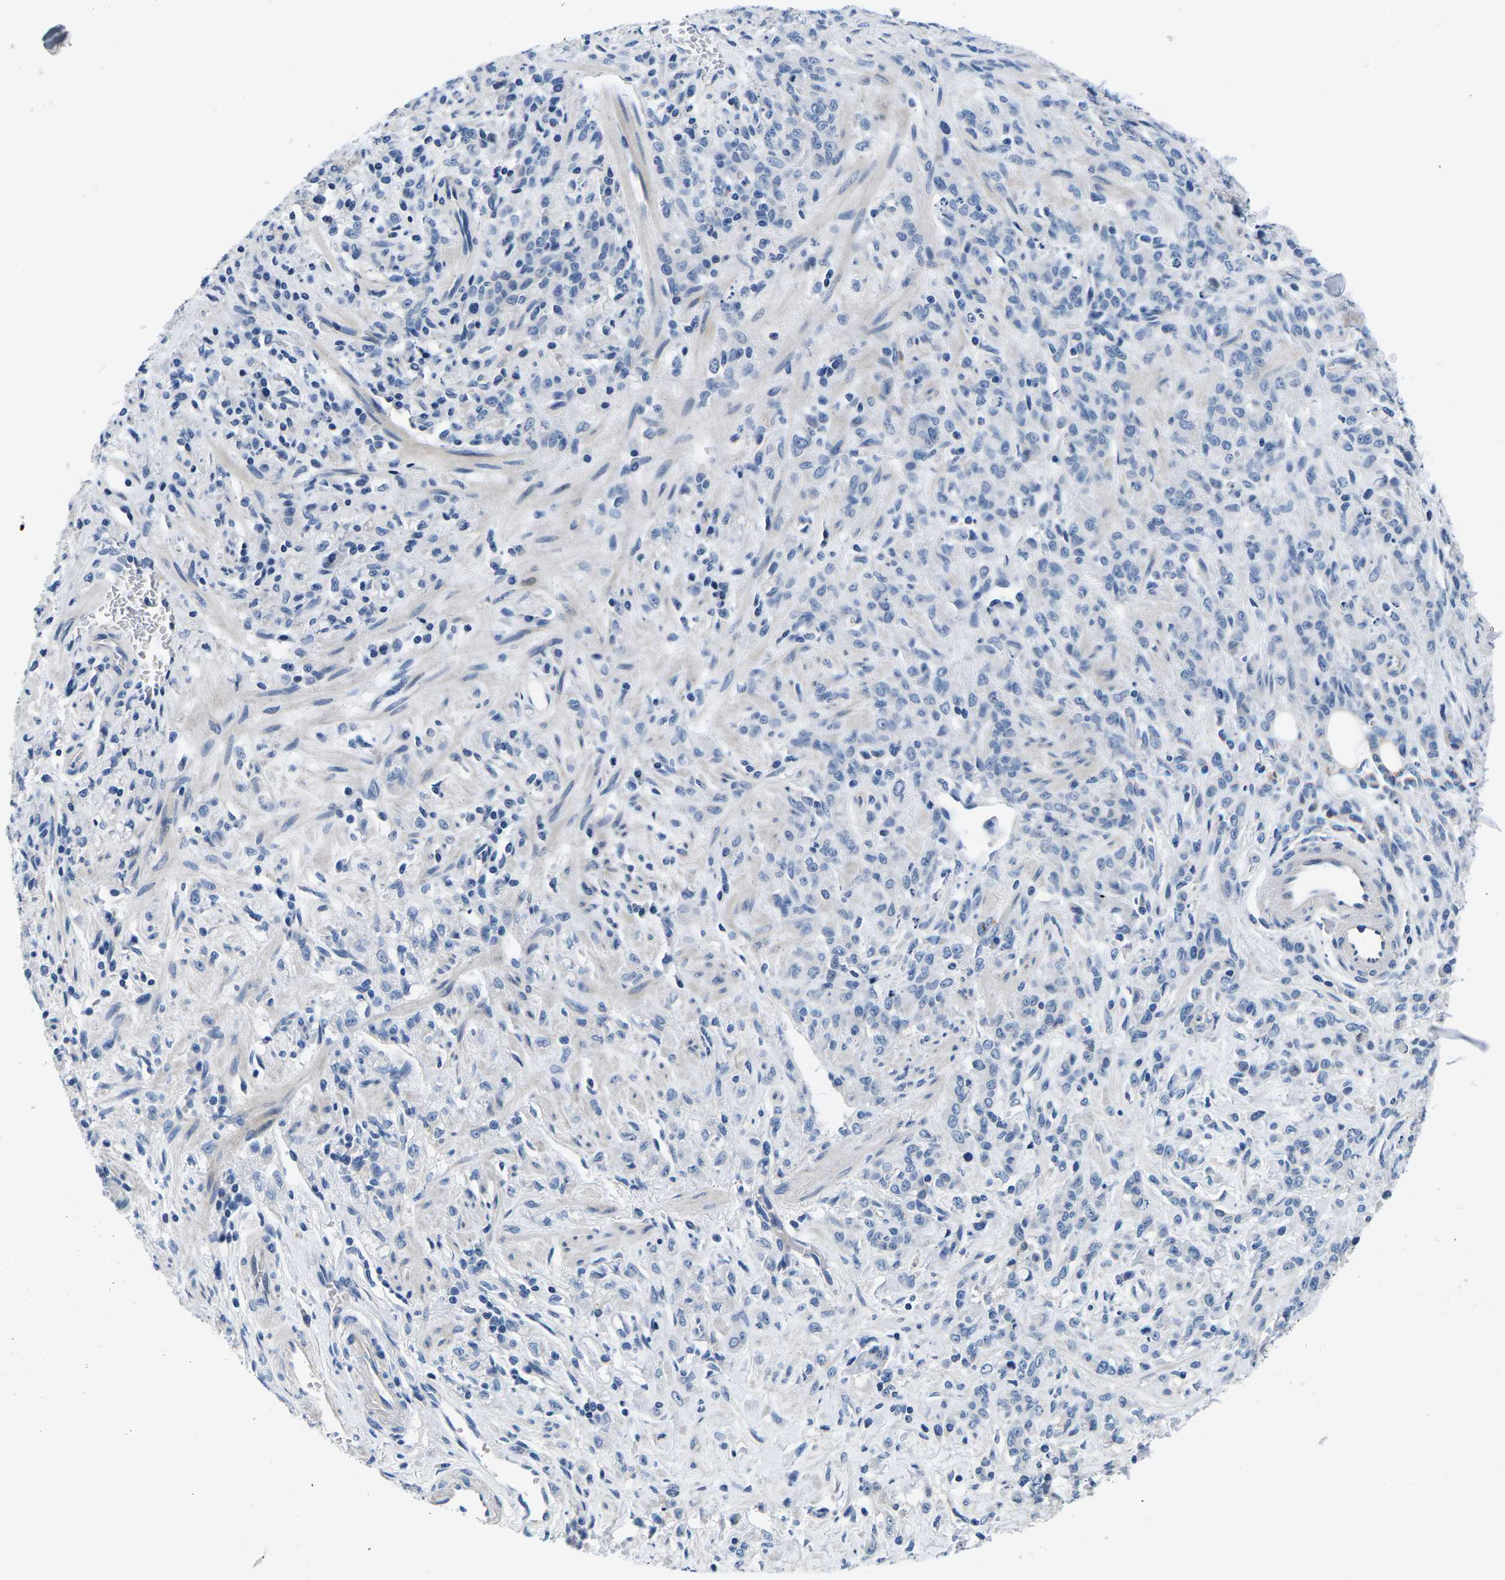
{"staining": {"intensity": "negative", "quantity": "none", "location": "none"}, "tissue": "stomach cancer", "cell_type": "Tumor cells", "image_type": "cancer", "snomed": [{"axis": "morphology", "description": "Normal tissue, NOS"}, {"axis": "morphology", "description": "Adenocarcinoma, NOS"}, {"axis": "topography", "description": "Stomach"}], "caption": "This is an immunohistochemistry (IHC) micrograph of adenocarcinoma (stomach). There is no expression in tumor cells.", "gene": "TSPAN2", "patient": {"sex": "male", "age": 82}}